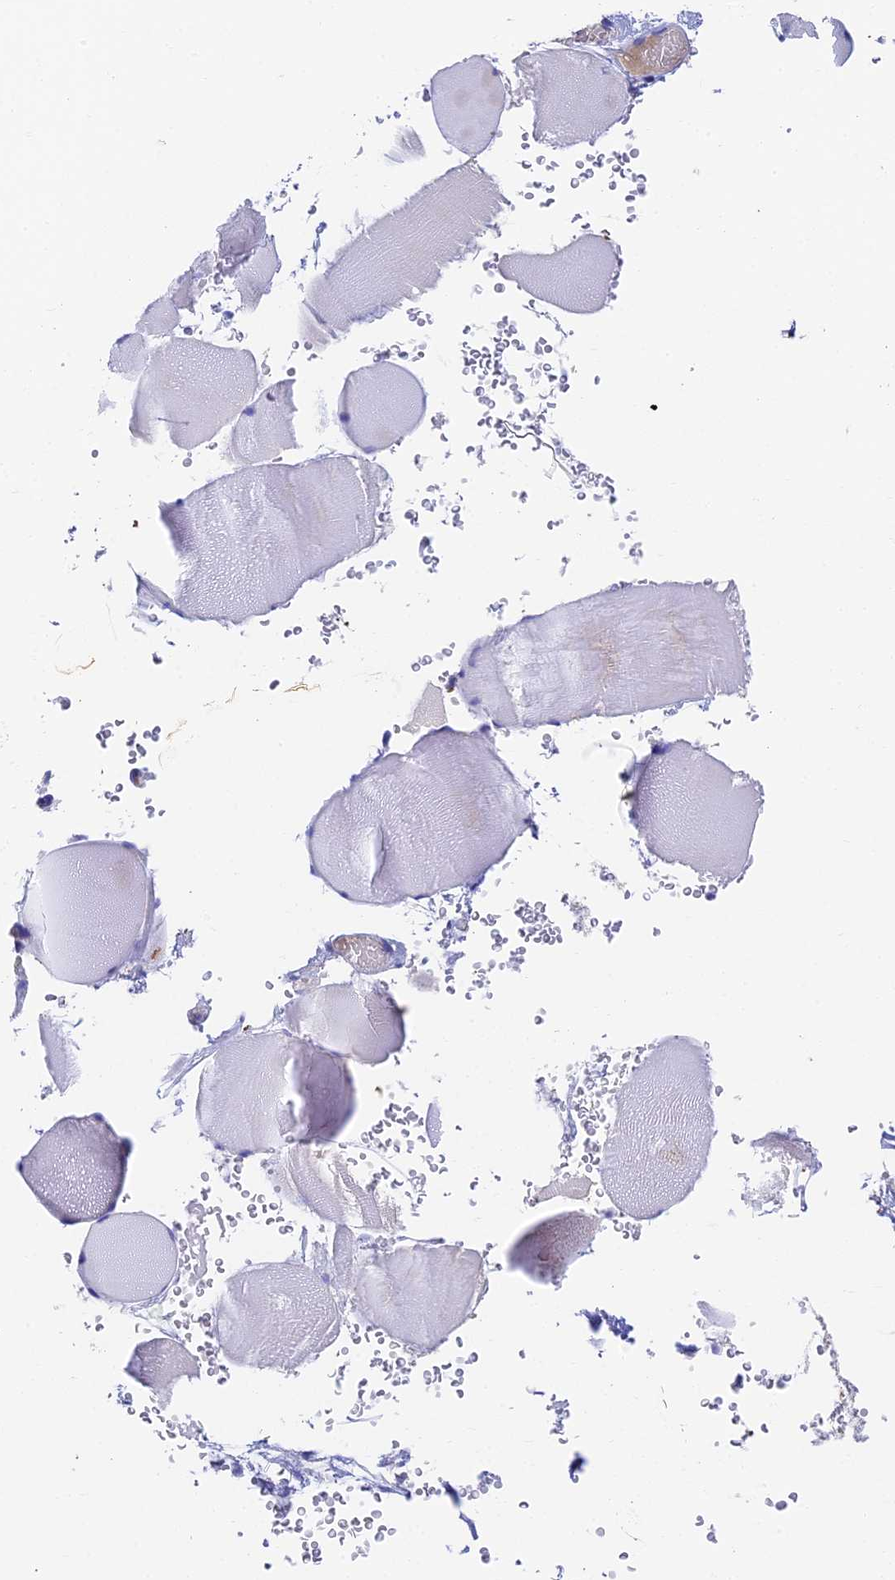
{"staining": {"intensity": "negative", "quantity": "none", "location": "none"}, "tissue": "skeletal muscle", "cell_type": "Myocytes", "image_type": "normal", "snomed": [{"axis": "morphology", "description": "Normal tissue, NOS"}, {"axis": "topography", "description": "Skeletal muscle"}], "caption": "Immunohistochemistry (IHC) histopathology image of unremarkable skeletal muscle: human skeletal muscle stained with DAB (3,3'-diaminobenzidine) shows no significant protein expression in myocytes.", "gene": "ADAMTS13", "patient": {"sex": "male", "age": 62}}